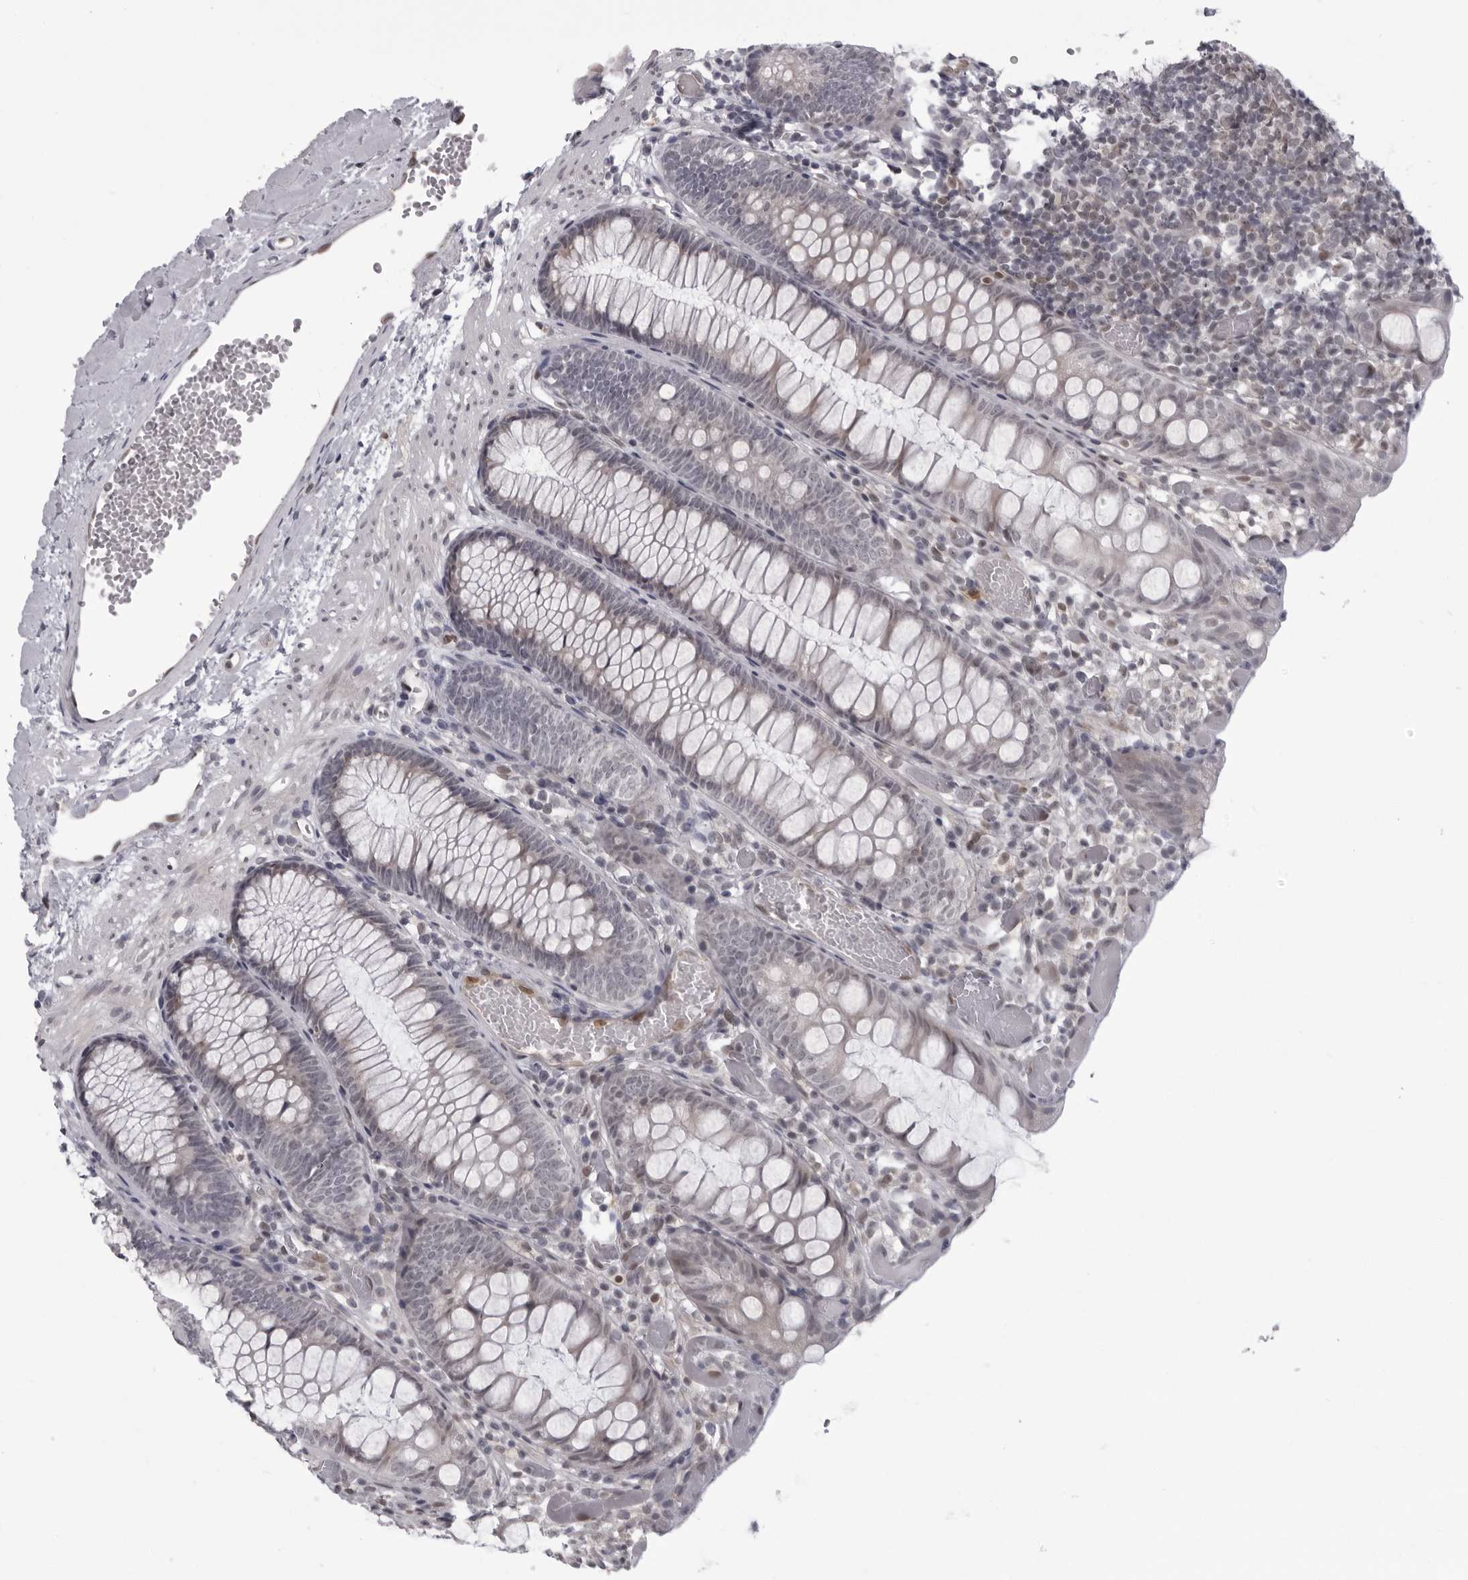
{"staining": {"intensity": "weak", "quantity": "<25%", "location": "cytoplasmic/membranous,nuclear"}, "tissue": "colon", "cell_type": "Endothelial cells", "image_type": "normal", "snomed": [{"axis": "morphology", "description": "Normal tissue, NOS"}, {"axis": "topography", "description": "Colon"}], "caption": "The image reveals no staining of endothelial cells in unremarkable colon.", "gene": "MAPK12", "patient": {"sex": "male", "age": 14}}